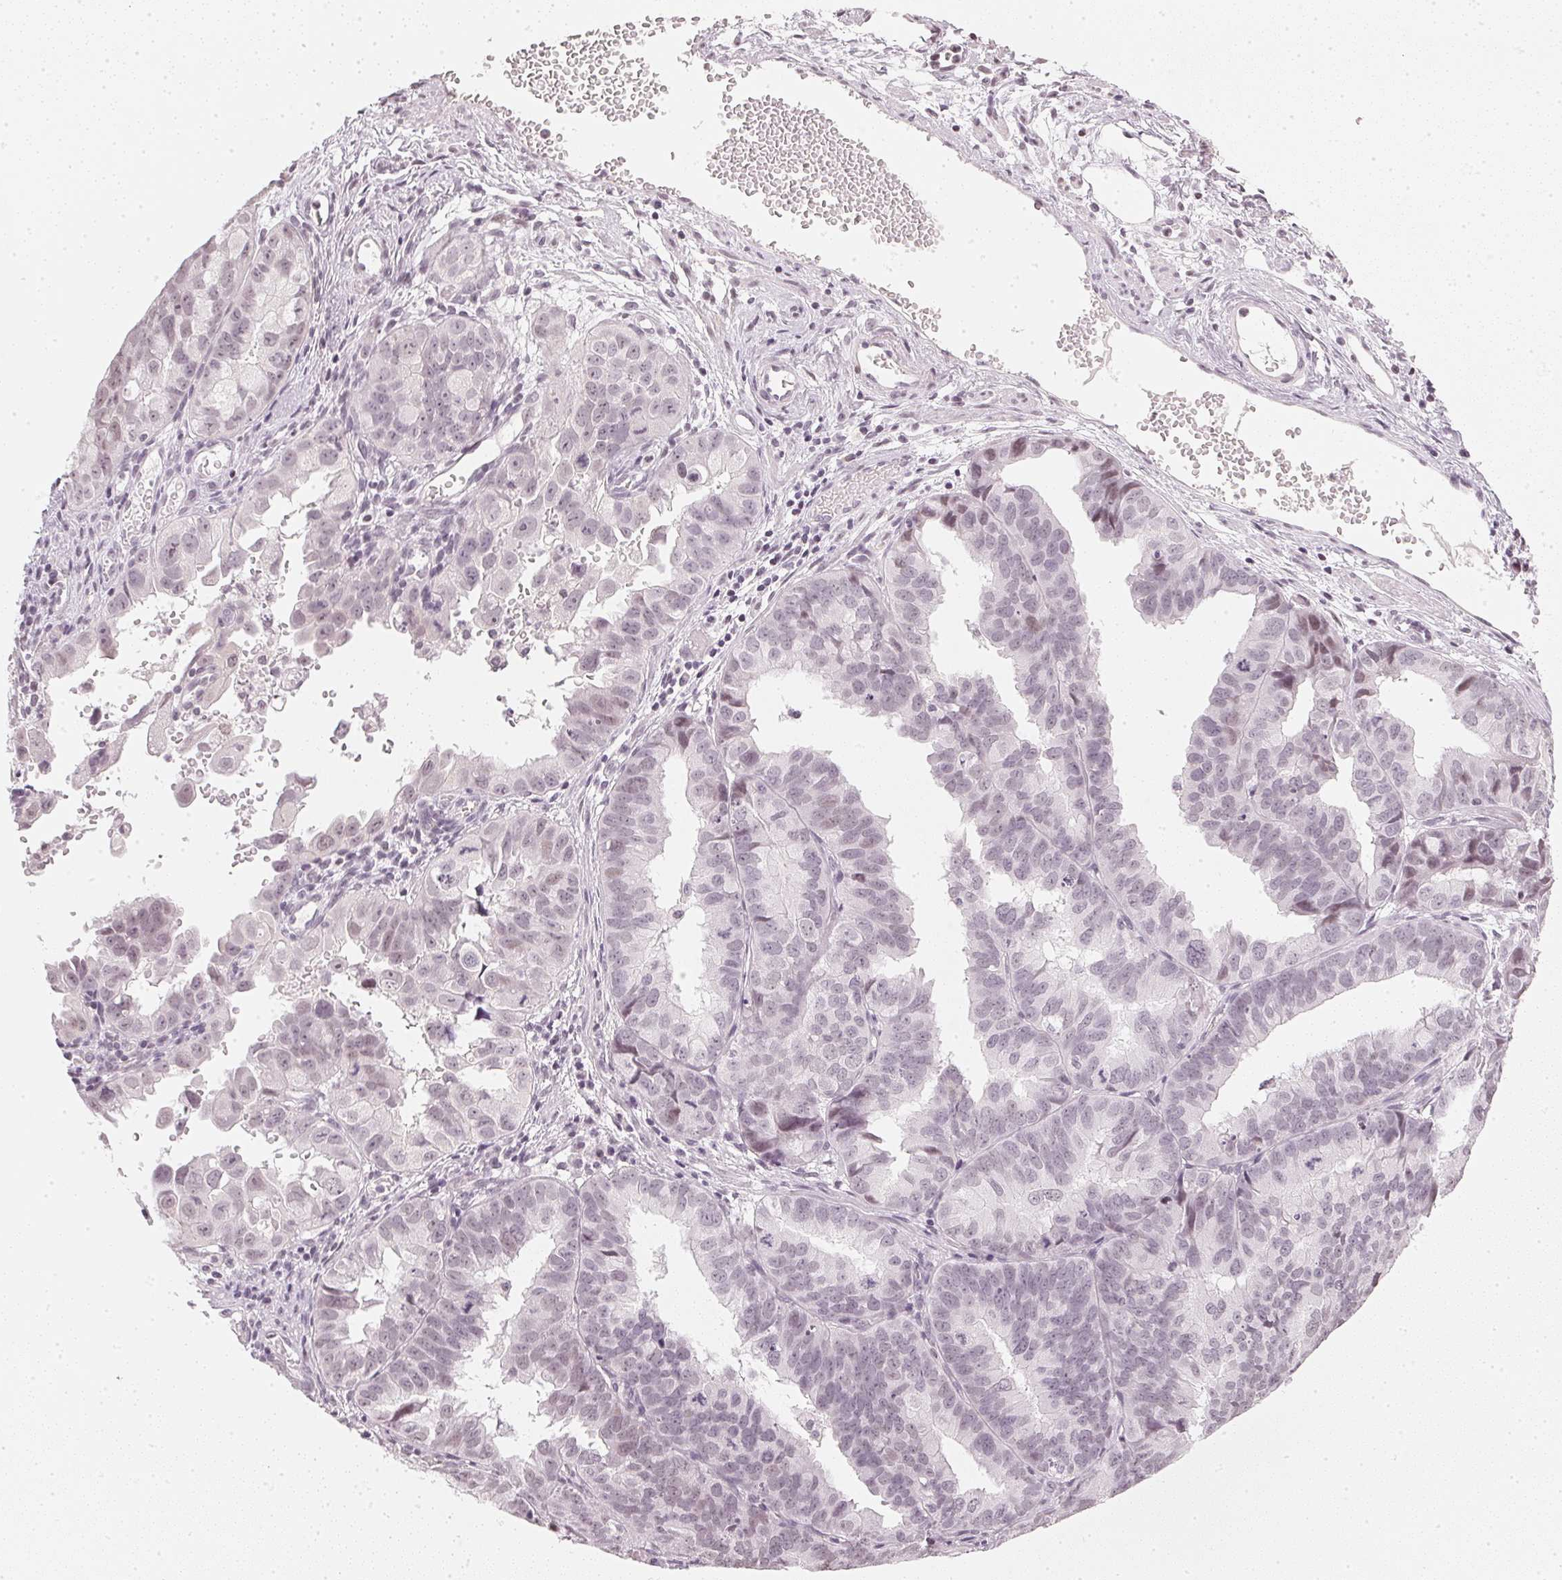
{"staining": {"intensity": "negative", "quantity": "none", "location": "none"}, "tissue": "ovarian cancer", "cell_type": "Tumor cells", "image_type": "cancer", "snomed": [{"axis": "morphology", "description": "Carcinoma, endometroid"}, {"axis": "topography", "description": "Ovary"}], "caption": "High power microscopy histopathology image of an immunohistochemistry micrograph of ovarian cancer, revealing no significant staining in tumor cells. (DAB (3,3'-diaminobenzidine) IHC, high magnification).", "gene": "DNAJC6", "patient": {"sex": "female", "age": 85}}